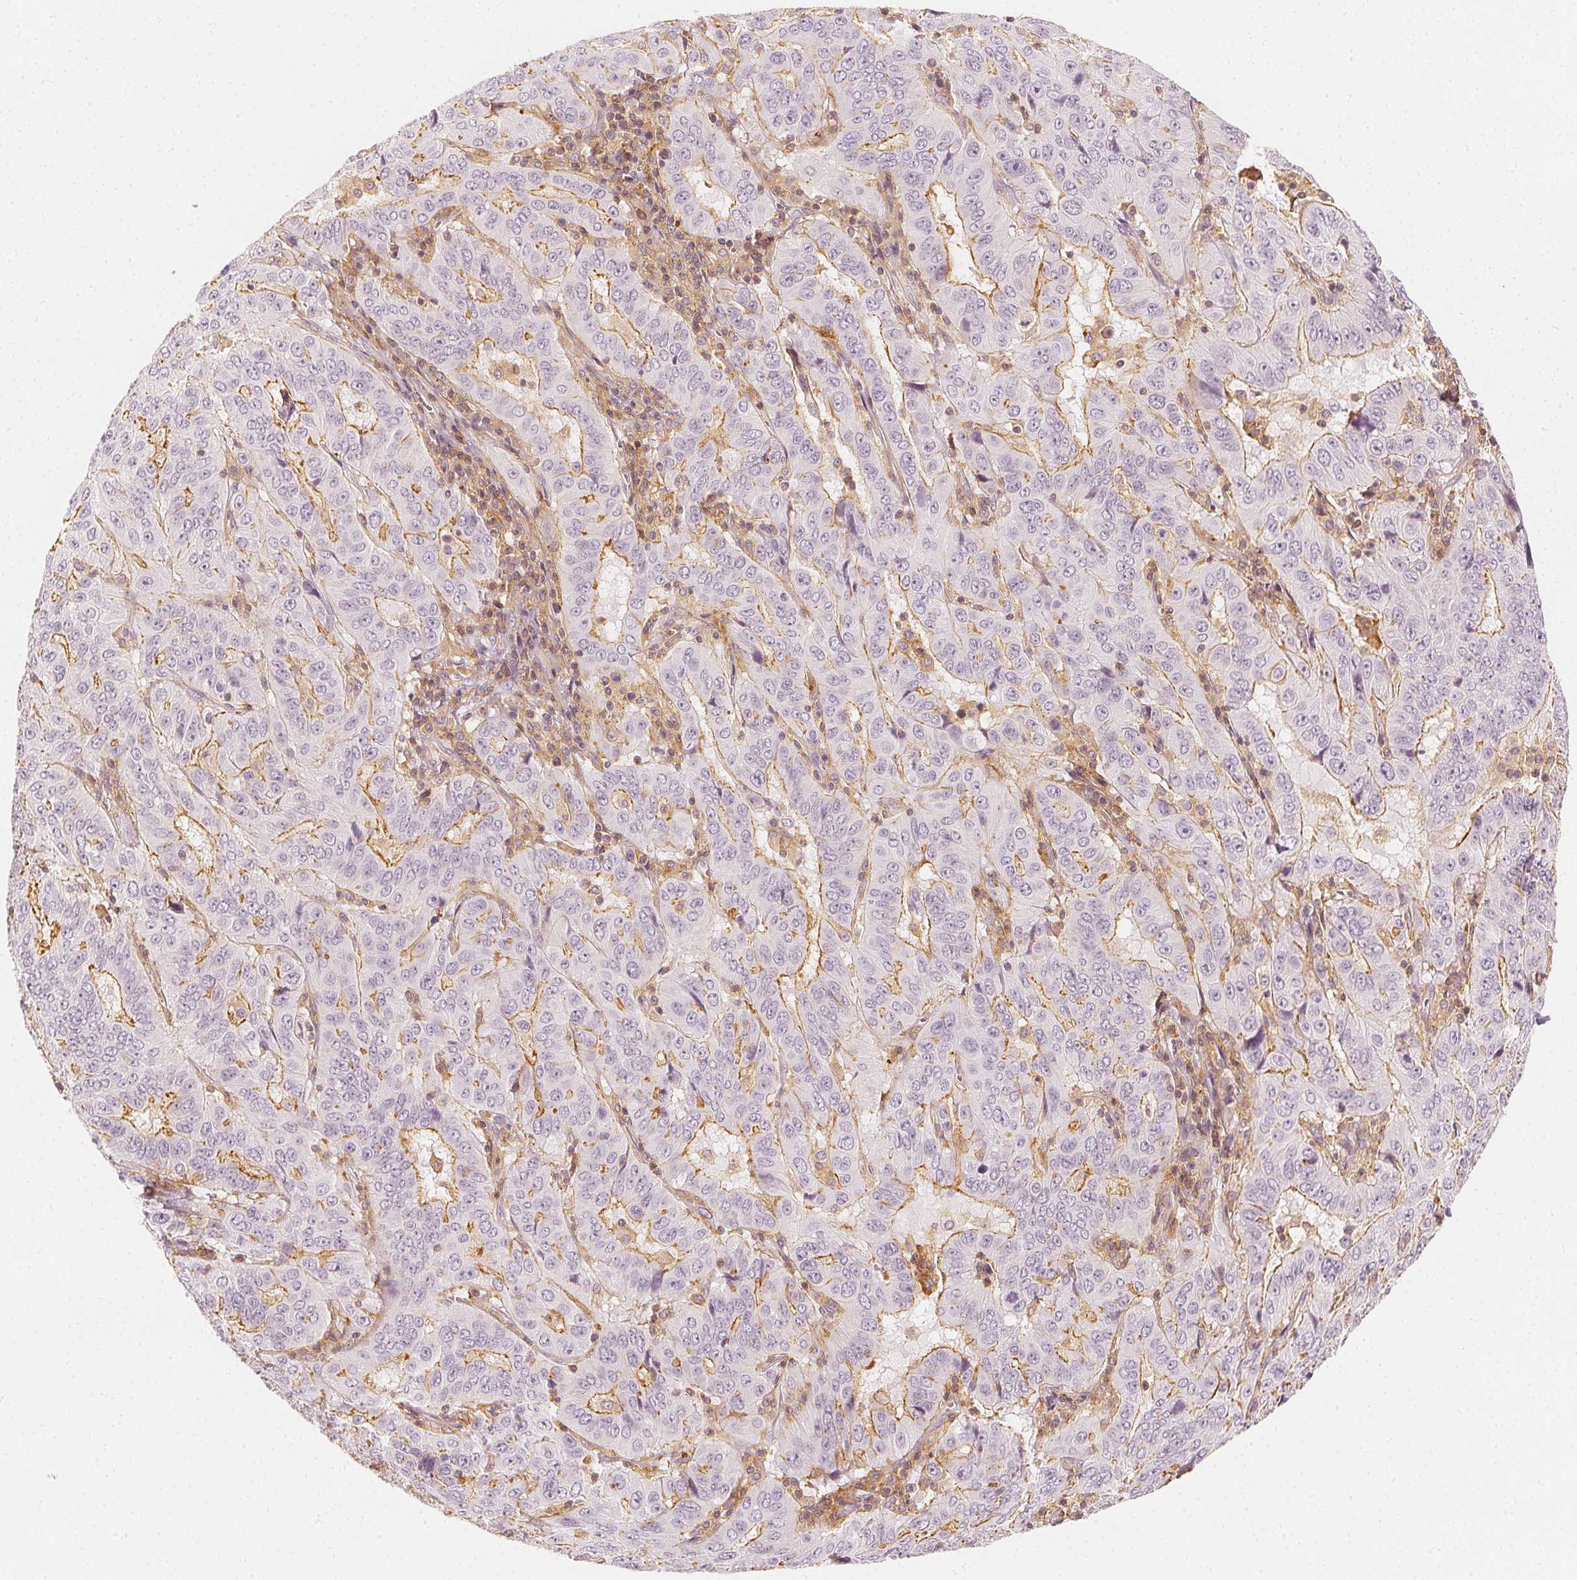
{"staining": {"intensity": "moderate", "quantity": "25%-75%", "location": "cytoplasmic/membranous"}, "tissue": "pancreatic cancer", "cell_type": "Tumor cells", "image_type": "cancer", "snomed": [{"axis": "morphology", "description": "Adenocarcinoma, NOS"}, {"axis": "topography", "description": "Pancreas"}], "caption": "A high-resolution photomicrograph shows IHC staining of adenocarcinoma (pancreatic), which shows moderate cytoplasmic/membranous positivity in approximately 25%-75% of tumor cells.", "gene": "ARHGAP26", "patient": {"sex": "male", "age": 63}}